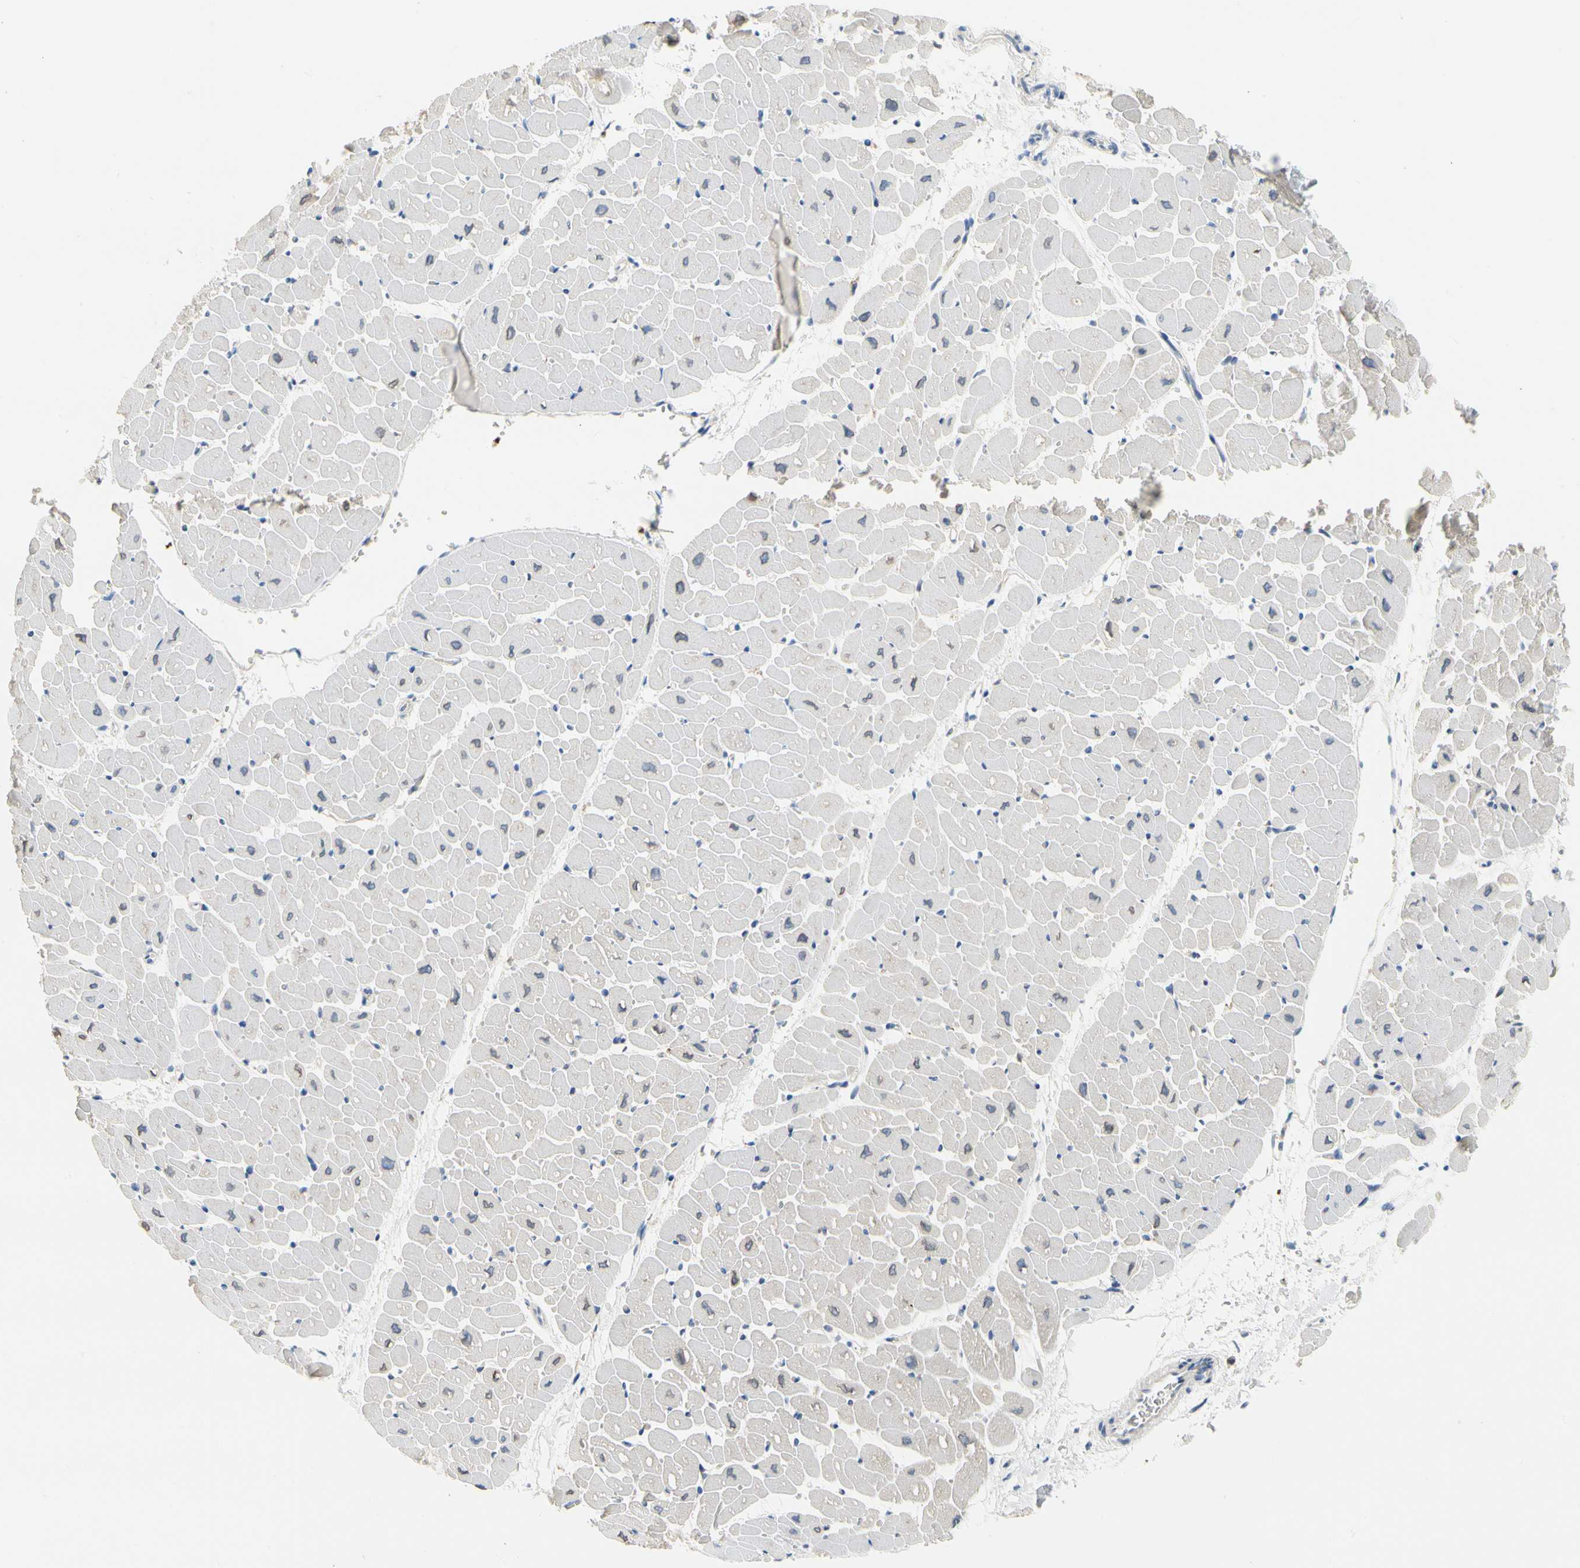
{"staining": {"intensity": "negative", "quantity": "none", "location": "none"}, "tissue": "heart muscle", "cell_type": "Cardiomyocytes", "image_type": "normal", "snomed": [{"axis": "morphology", "description": "Normal tissue, NOS"}, {"axis": "topography", "description": "Heart"}], "caption": "Histopathology image shows no significant protein positivity in cardiomyocytes of normal heart muscle. (Immunohistochemistry, brightfield microscopy, high magnification).", "gene": "STXBP1", "patient": {"sex": "male", "age": 45}}